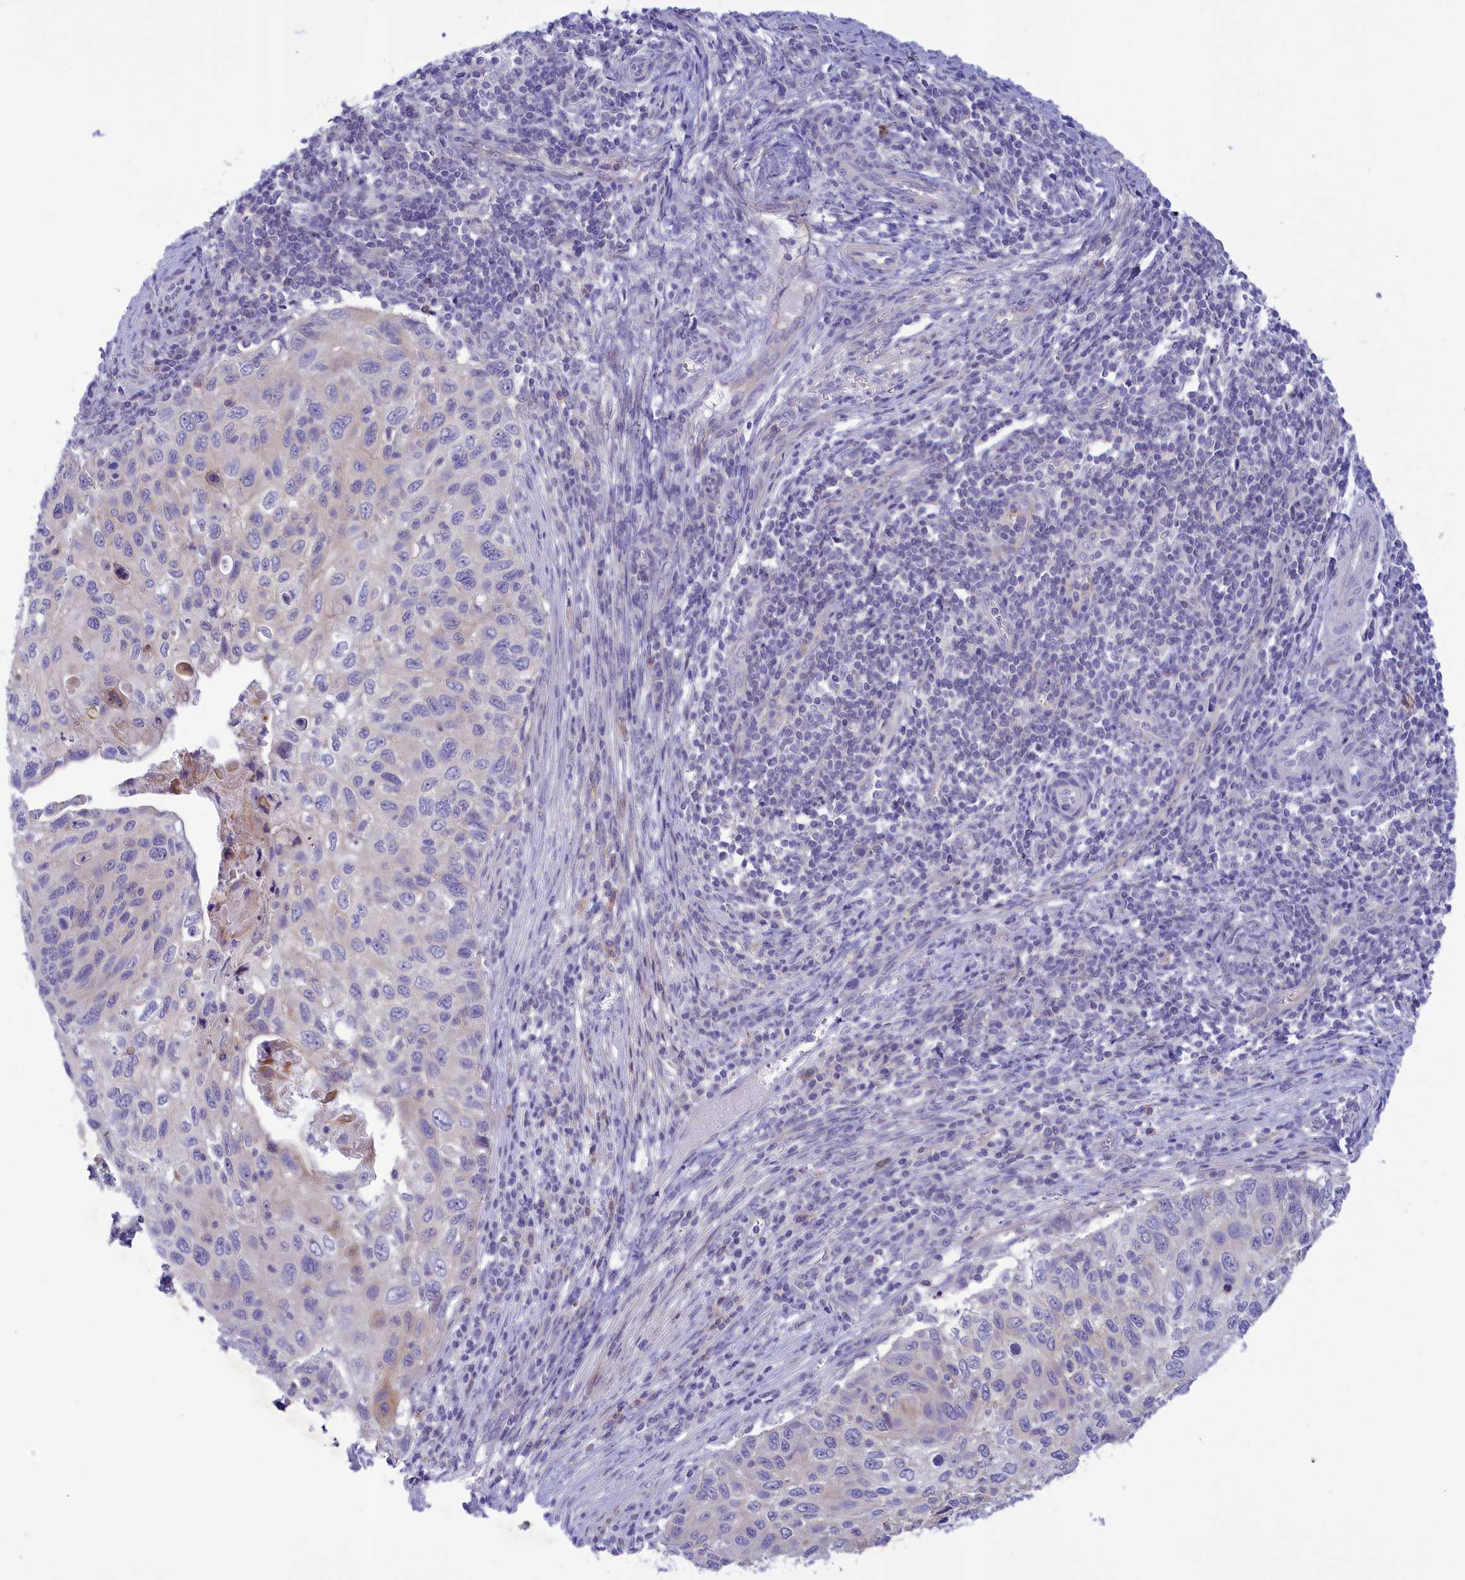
{"staining": {"intensity": "negative", "quantity": "none", "location": "none"}, "tissue": "cervical cancer", "cell_type": "Tumor cells", "image_type": "cancer", "snomed": [{"axis": "morphology", "description": "Squamous cell carcinoma, NOS"}, {"axis": "topography", "description": "Cervix"}], "caption": "Immunohistochemical staining of cervical squamous cell carcinoma displays no significant staining in tumor cells.", "gene": "CORO2A", "patient": {"sex": "female", "age": 70}}